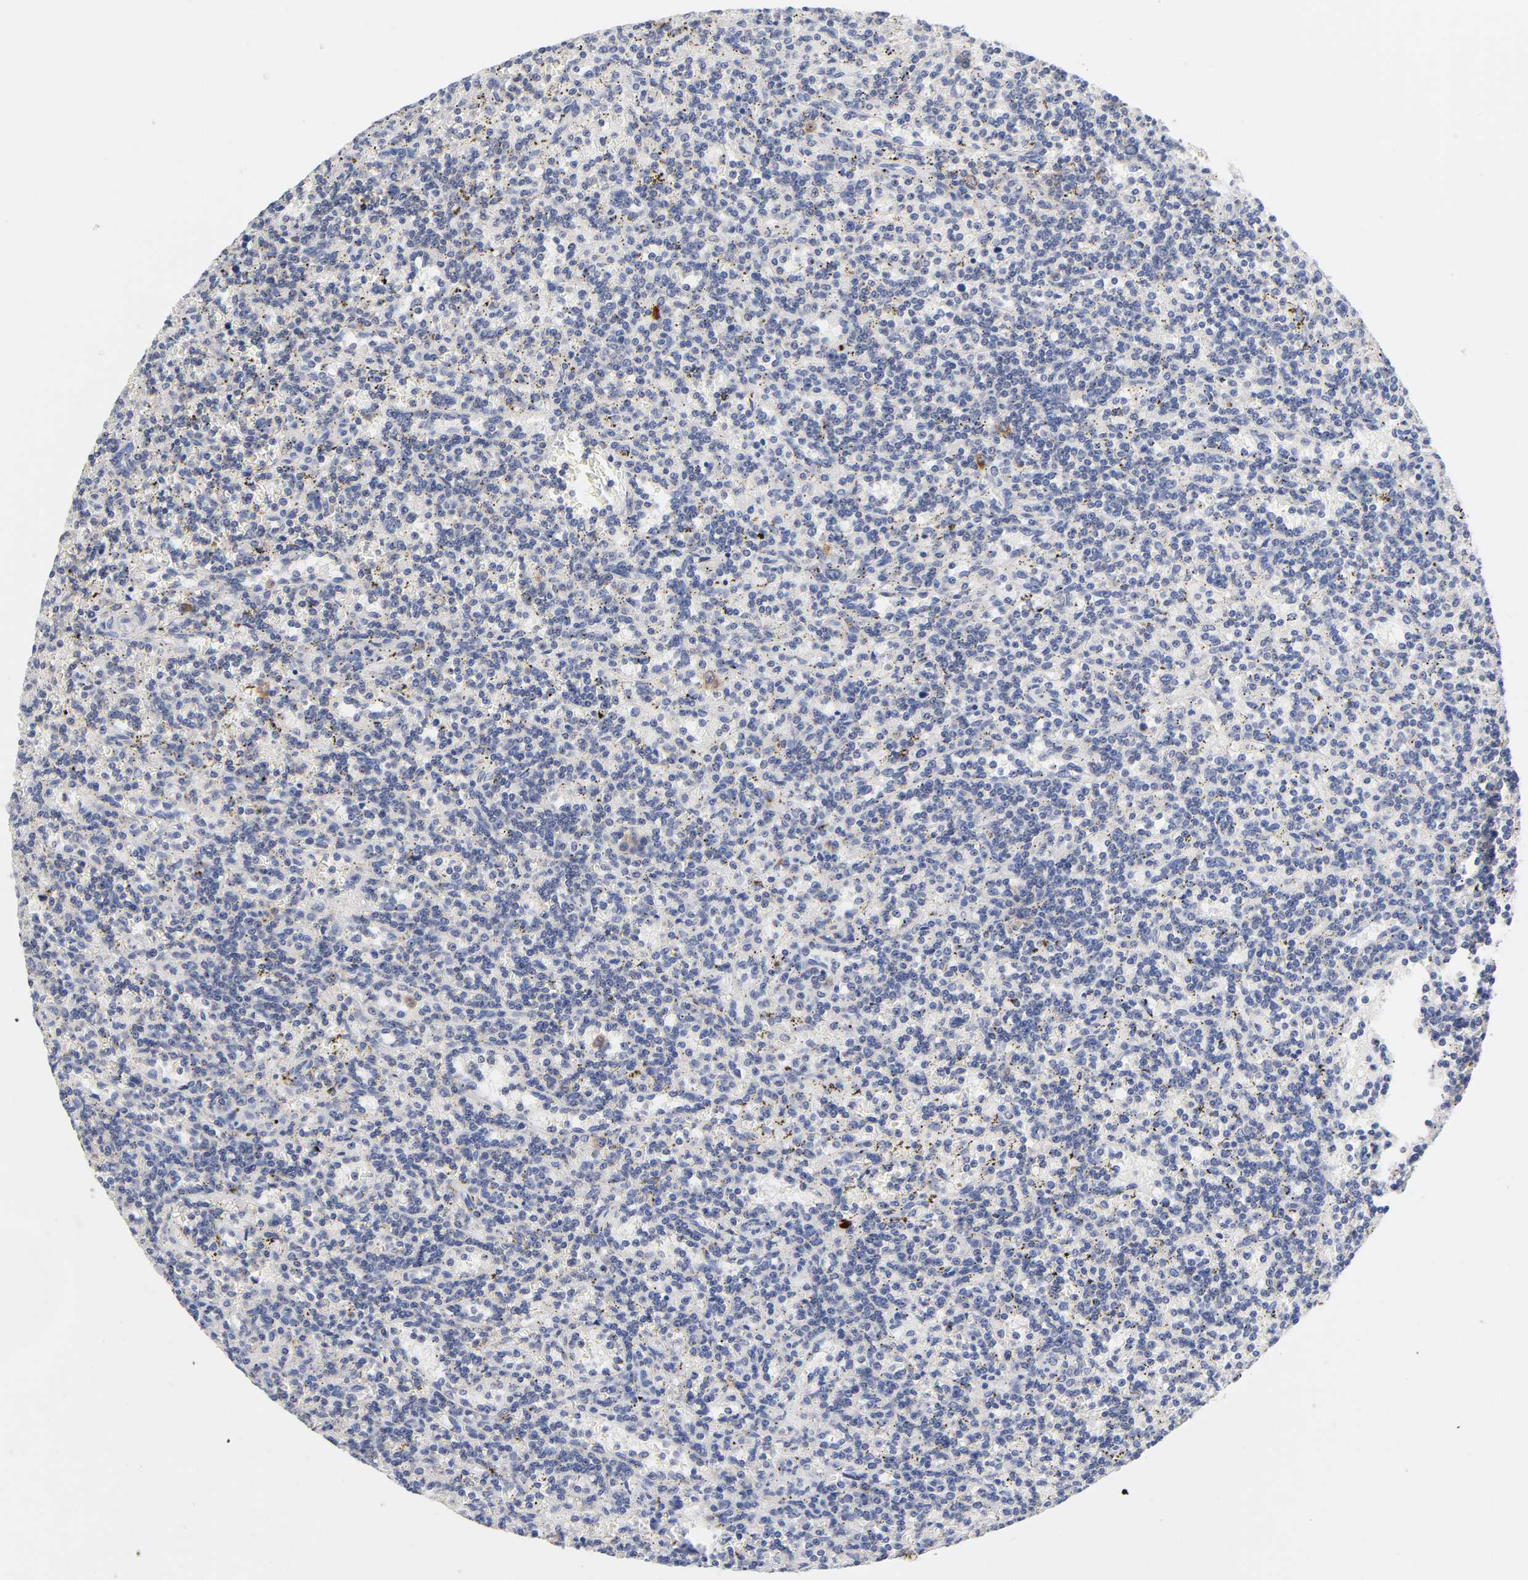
{"staining": {"intensity": "negative", "quantity": "none", "location": "none"}, "tissue": "lymphoma", "cell_type": "Tumor cells", "image_type": "cancer", "snomed": [{"axis": "morphology", "description": "Malignant lymphoma, non-Hodgkin's type, Low grade"}, {"axis": "topography", "description": "Spleen"}], "caption": "High magnification brightfield microscopy of lymphoma stained with DAB (3,3'-diaminobenzidine) (brown) and counterstained with hematoxylin (blue): tumor cells show no significant staining.", "gene": "RPS29", "patient": {"sex": "male", "age": 73}}